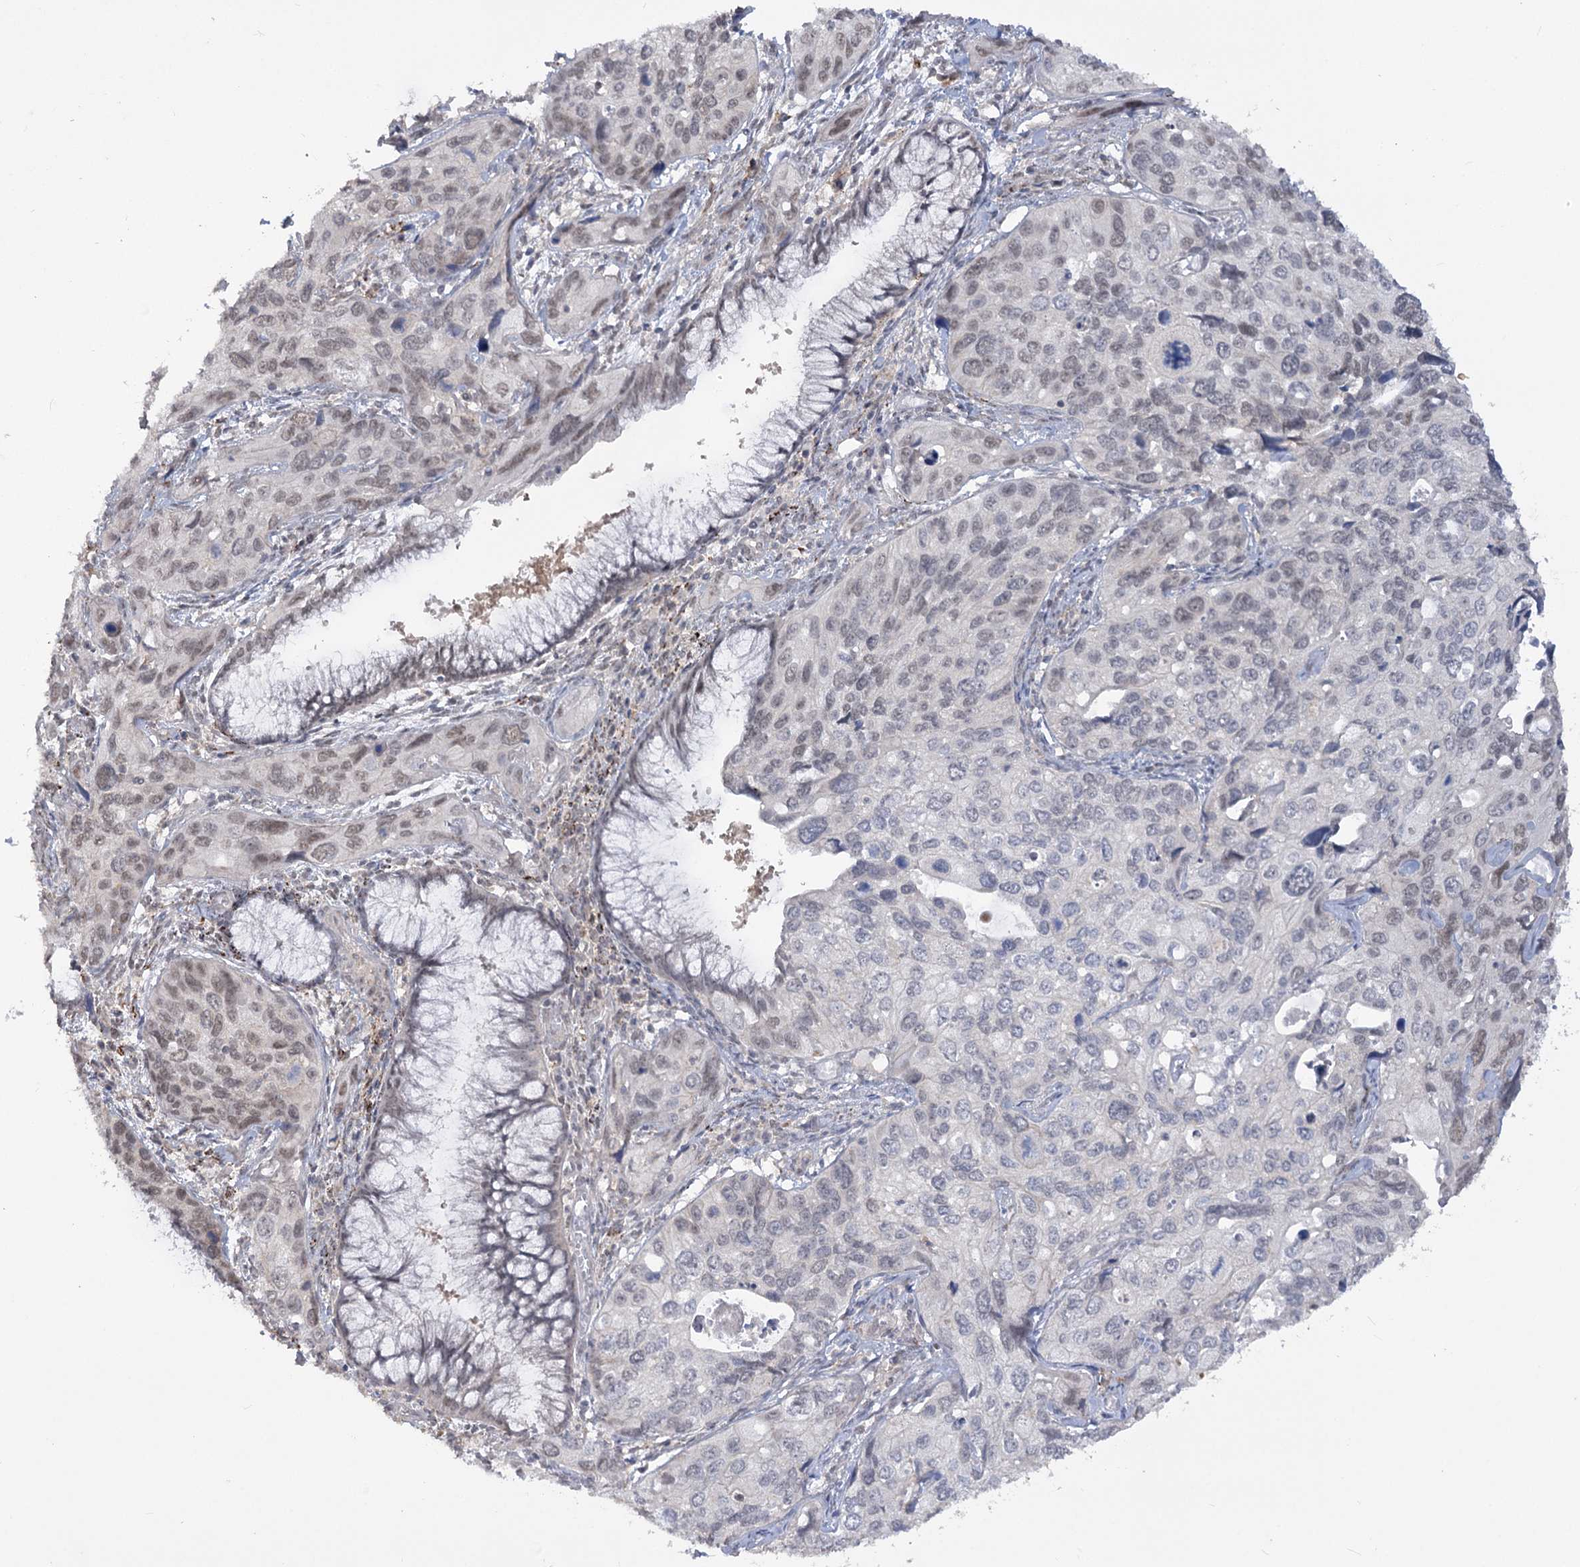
{"staining": {"intensity": "weak", "quantity": "25%-75%", "location": "nuclear"}, "tissue": "cervical cancer", "cell_type": "Tumor cells", "image_type": "cancer", "snomed": [{"axis": "morphology", "description": "Squamous cell carcinoma, NOS"}, {"axis": "topography", "description": "Cervix"}], "caption": "Cervical cancer stained for a protein exhibits weak nuclear positivity in tumor cells. The staining was performed using DAB (3,3'-diaminobenzidine) to visualize the protein expression in brown, while the nuclei were stained in blue with hematoxylin (Magnification: 20x).", "gene": "ZSCAN23", "patient": {"sex": "female", "age": 55}}